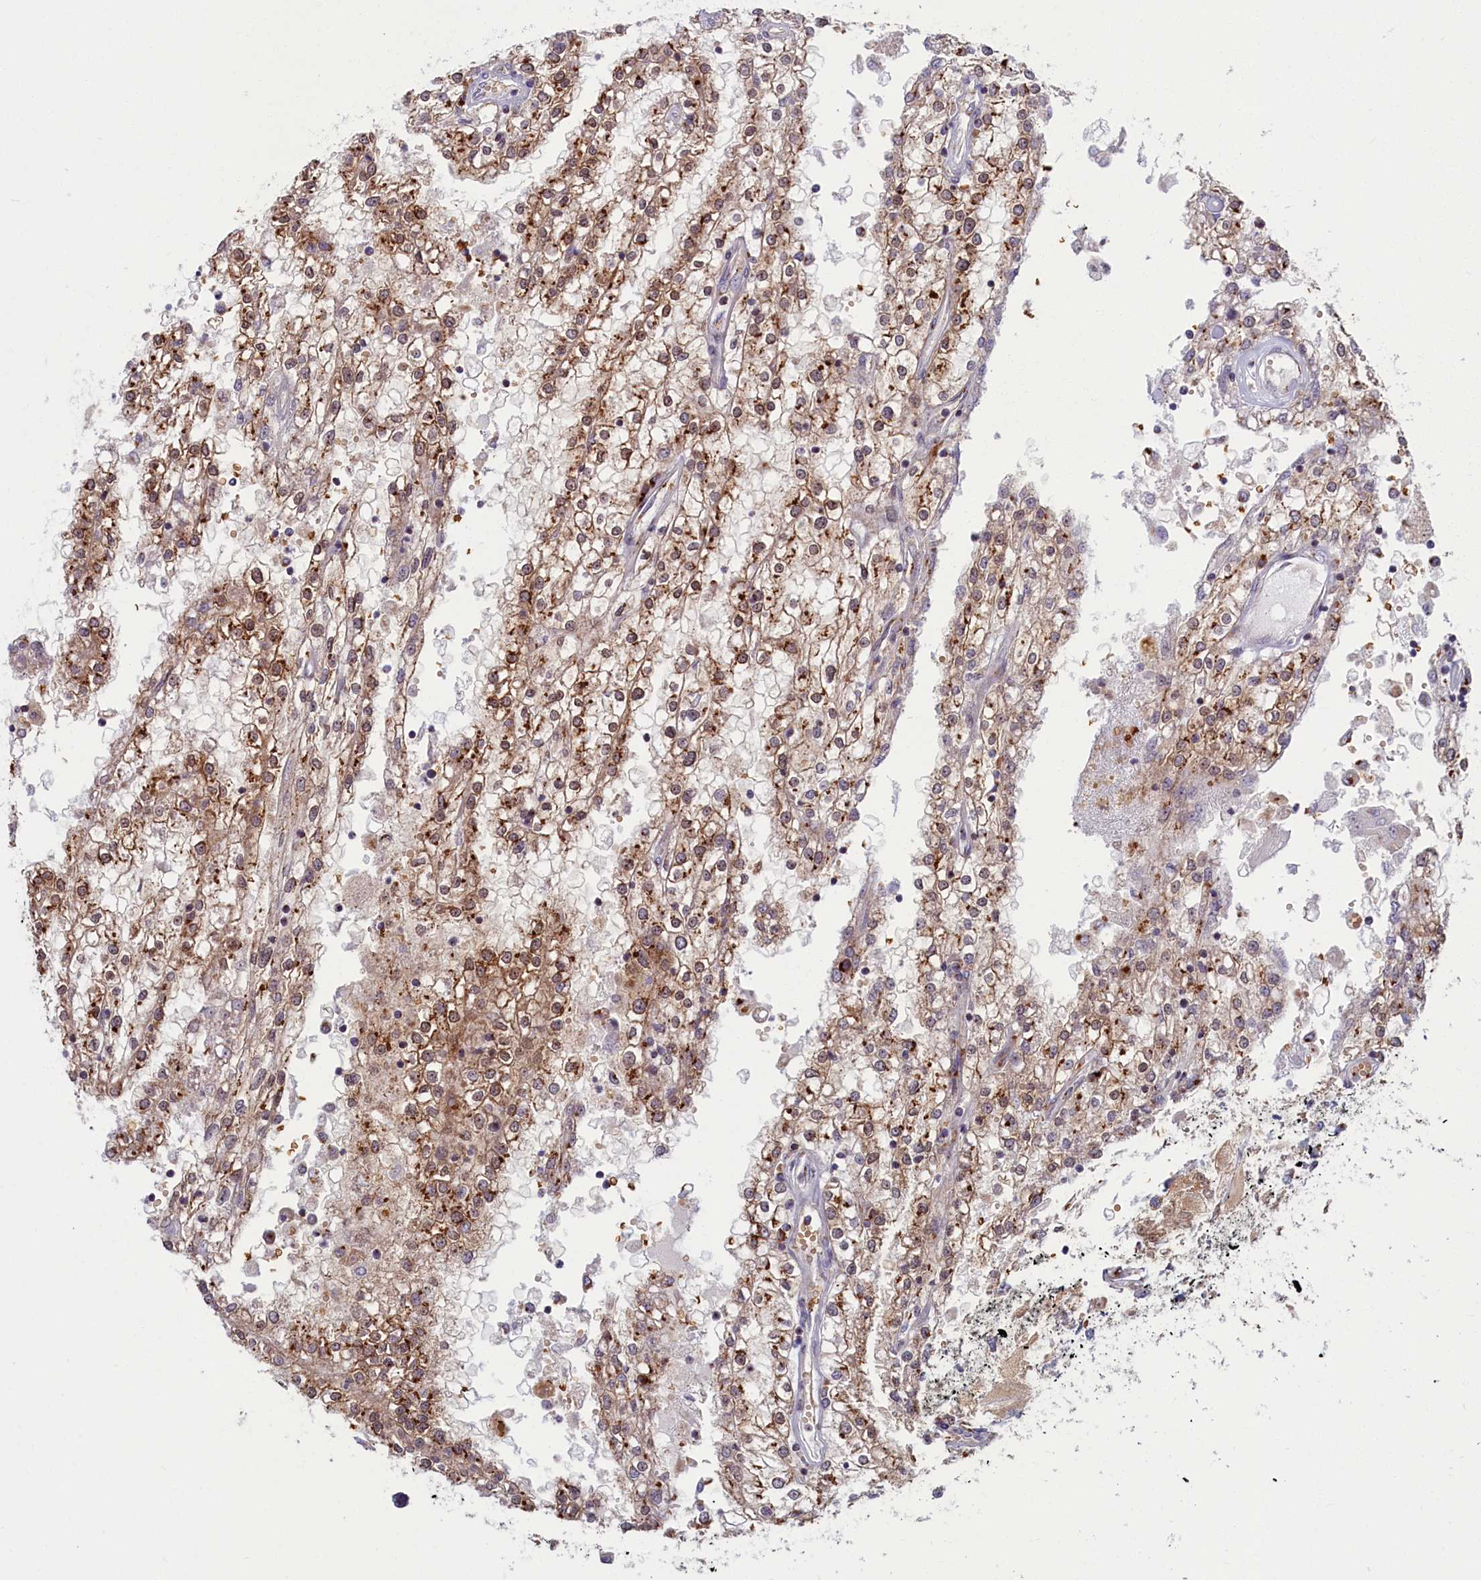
{"staining": {"intensity": "moderate", "quantity": ">75%", "location": "cytoplasmic/membranous"}, "tissue": "renal cancer", "cell_type": "Tumor cells", "image_type": "cancer", "snomed": [{"axis": "morphology", "description": "Adenocarcinoma, NOS"}, {"axis": "topography", "description": "Kidney"}], "caption": "The micrograph reveals a brown stain indicating the presence of a protein in the cytoplasmic/membranous of tumor cells in renal cancer.", "gene": "BLVRB", "patient": {"sex": "female", "age": 52}}